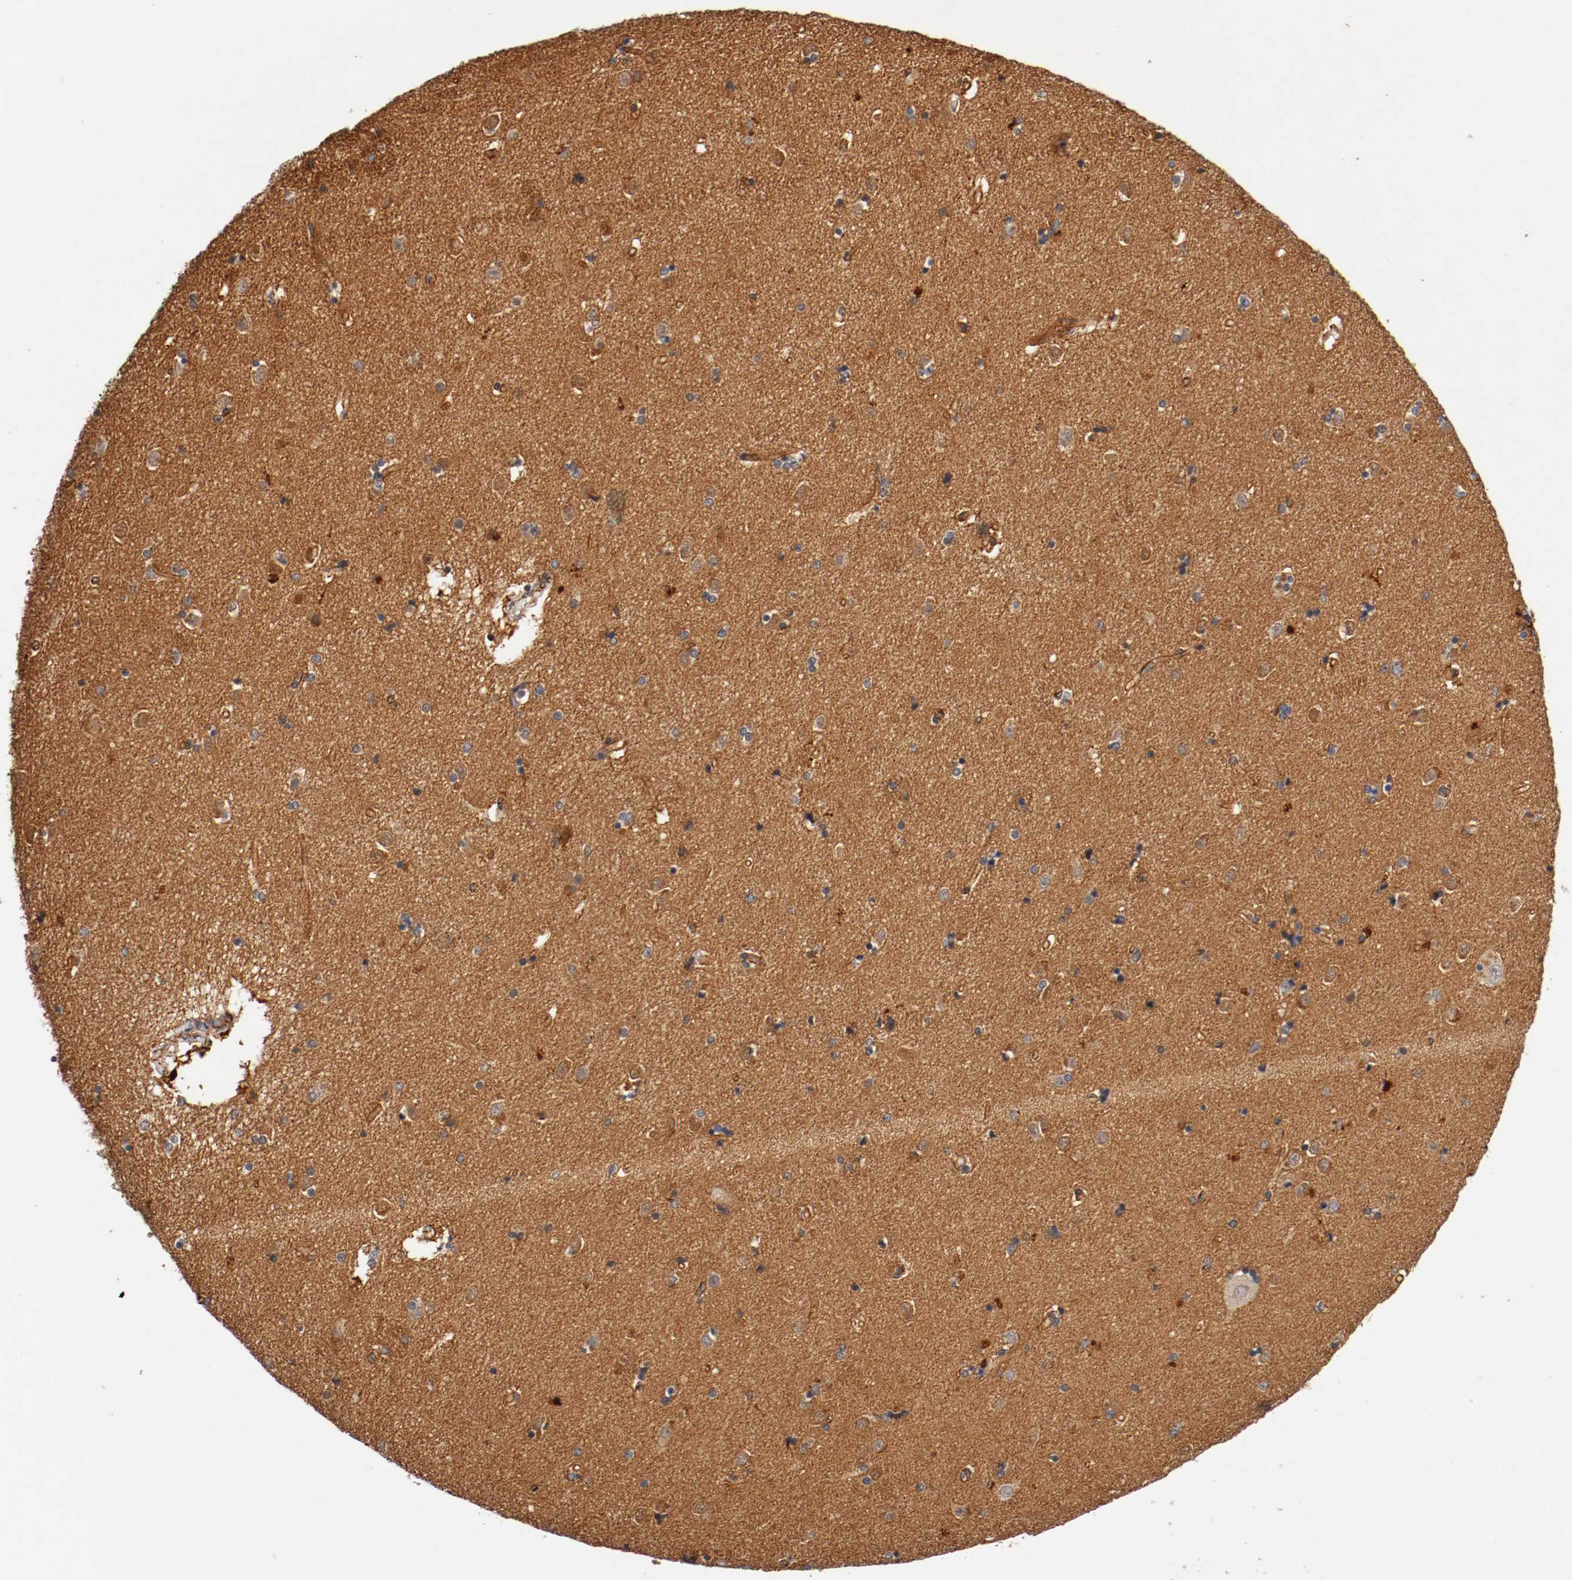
{"staining": {"intensity": "negative", "quantity": "none", "location": "none"}, "tissue": "caudate", "cell_type": "Glial cells", "image_type": "normal", "snomed": [{"axis": "morphology", "description": "Normal tissue, NOS"}, {"axis": "topography", "description": "Lateral ventricle wall"}], "caption": "An IHC image of unremarkable caudate is shown. There is no staining in glial cells of caudate.", "gene": "TYK2", "patient": {"sex": "female", "age": 54}}